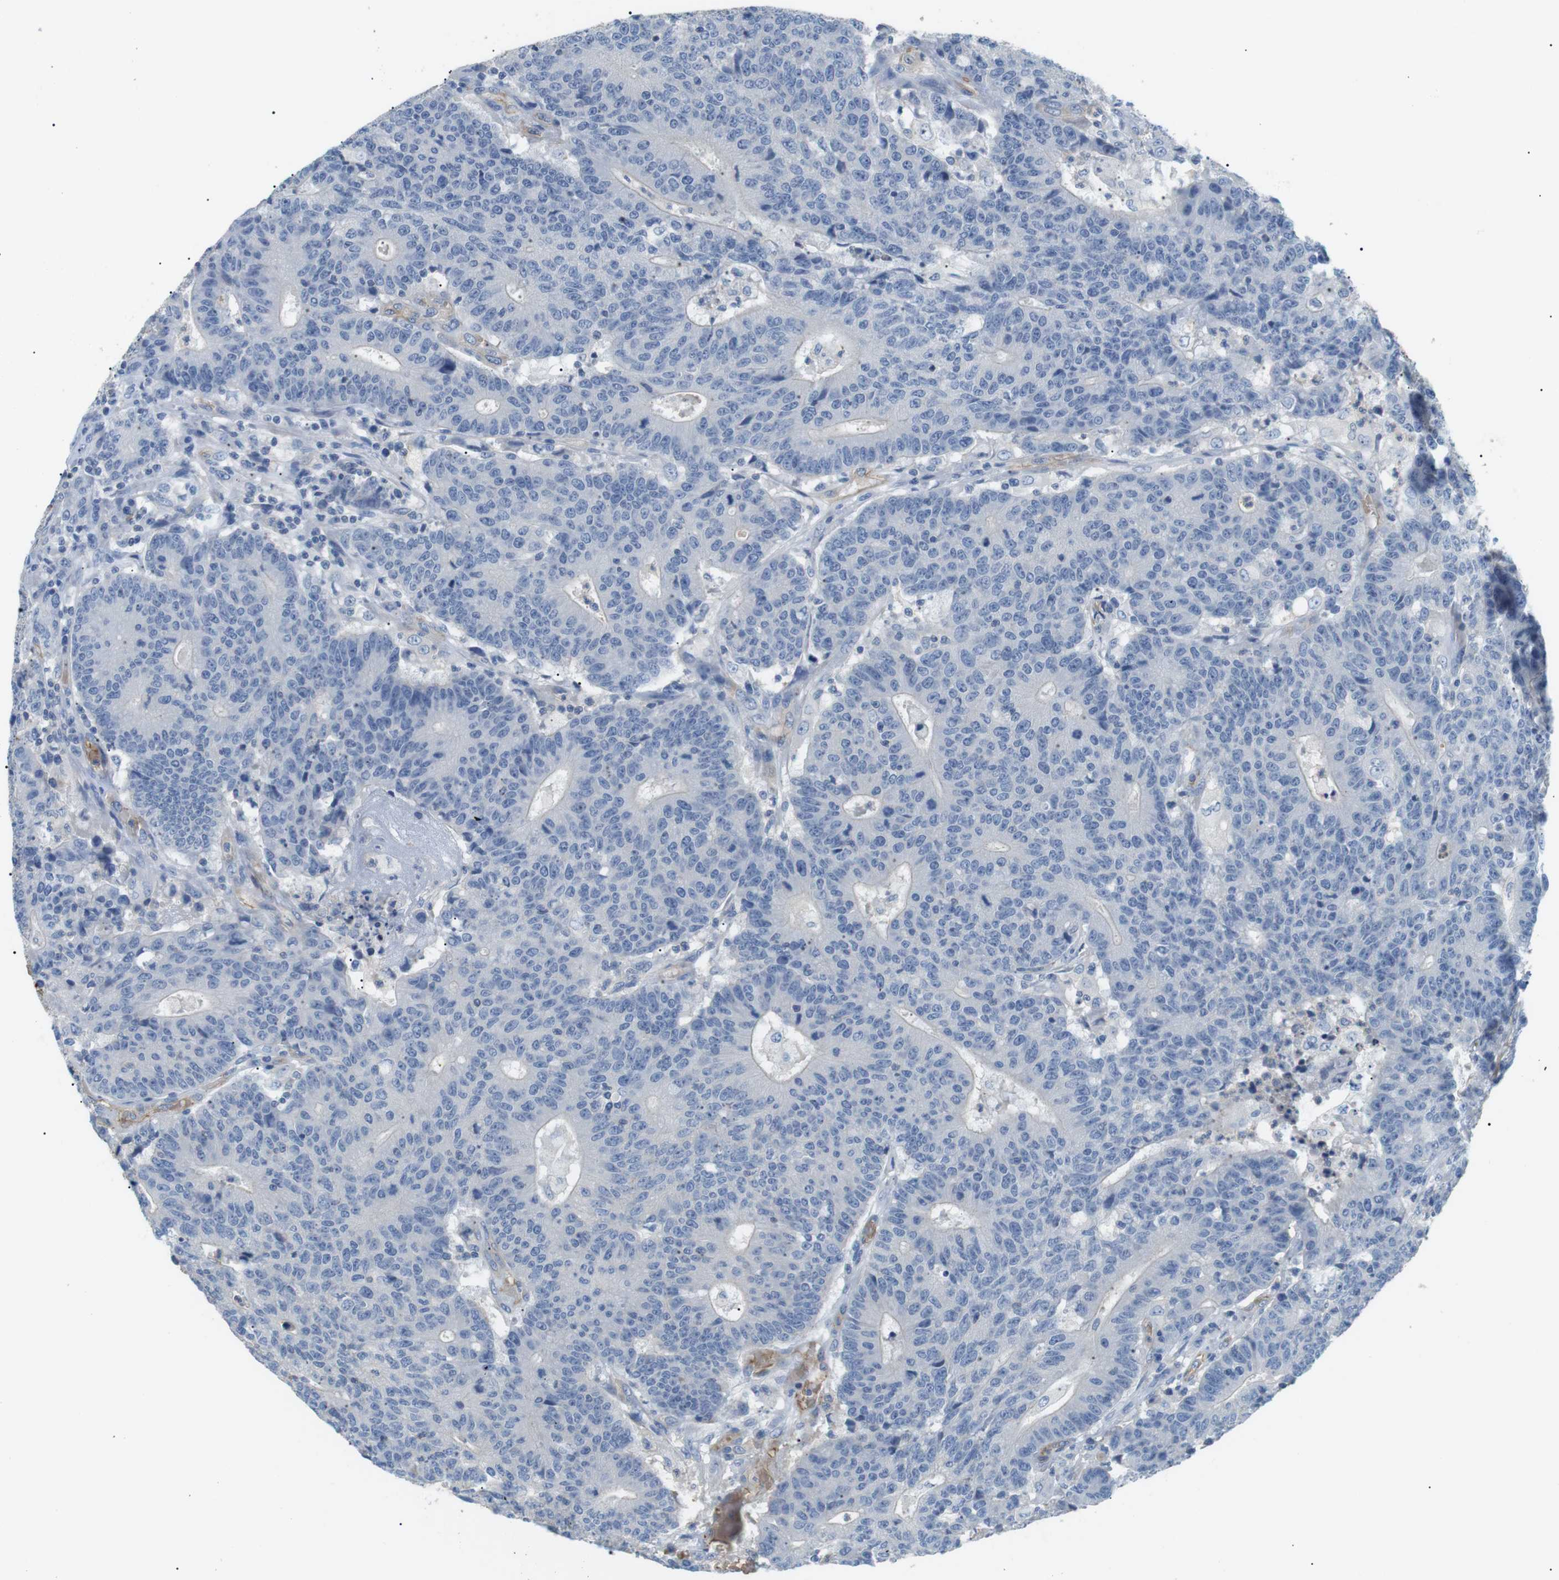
{"staining": {"intensity": "negative", "quantity": "none", "location": "none"}, "tissue": "colorectal cancer", "cell_type": "Tumor cells", "image_type": "cancer", "snomed": [{"axis": "morphology", "description": "Normal tissue, NOS"}, {"axis": "morphology", "description": "Adenocarcinoma, NOS"}, {"axis": "topography", "description": "Colon"}], "caption": "This is a micrograph of immunohistochemistry (IHC) staining of colorectal adenocarcinoma, which shows no positivity in tumor cells.", "gene": "ADCY10", "patient": {"sex": "female", "age": 75}}